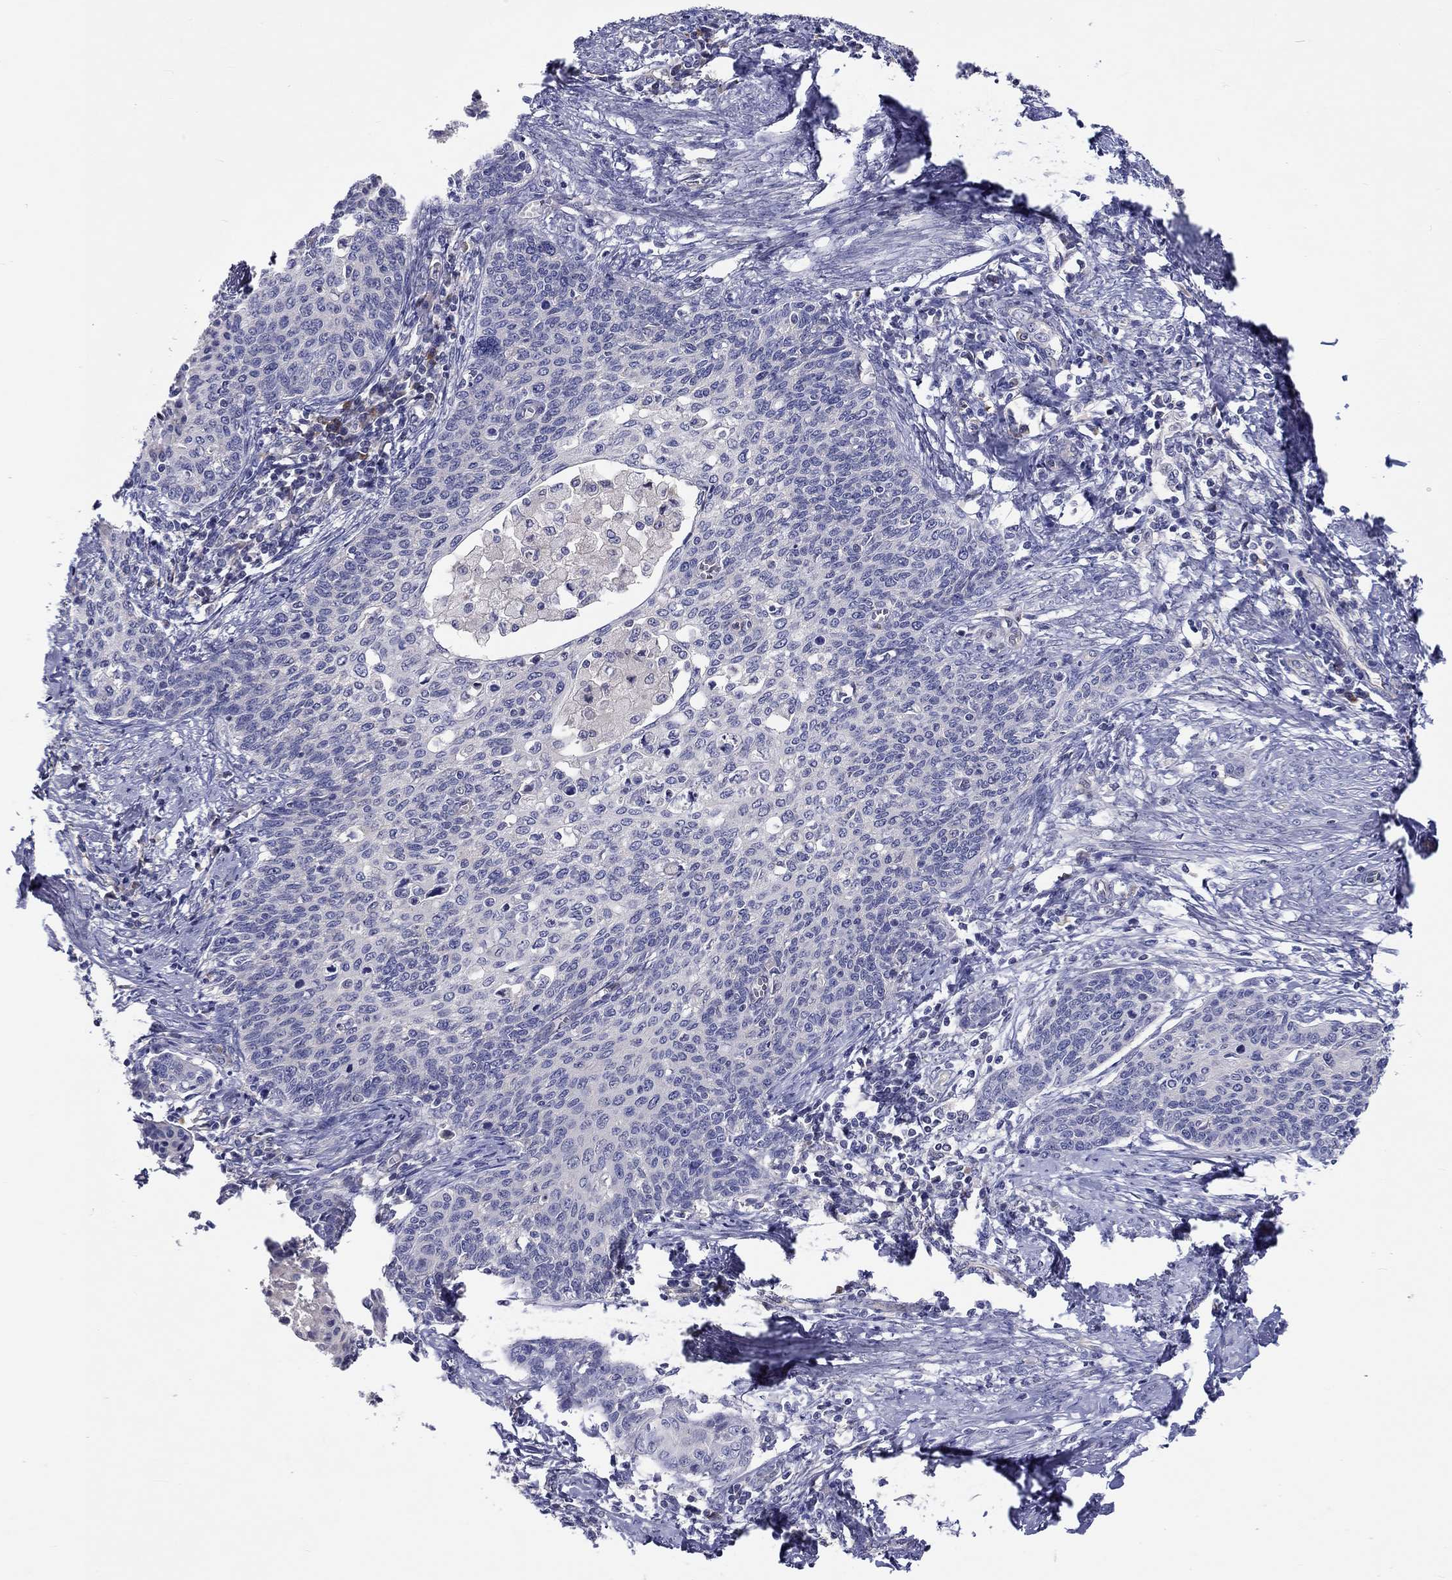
{"staining": {"intensity": "negative", "quantity": "none", "location": "none"}, "tissue": "cervical cancer", "cell_type": "Tumor cells", "image_type": "cancer", "snomed": [{"axis": "morphology", "description": "Normal tissue, NOS"}, {"axis": "morphology", "description": "Squamous cell carcinoma, NOS"}, {"axis": "topography", "description": "Cervix"}], "caption": "IHC of cervical cancer (squamous cell carcinoma) displays no expression in tumor cells.", "gene": "ABCG4", "patient": {"sex": "female", "age": 39}}